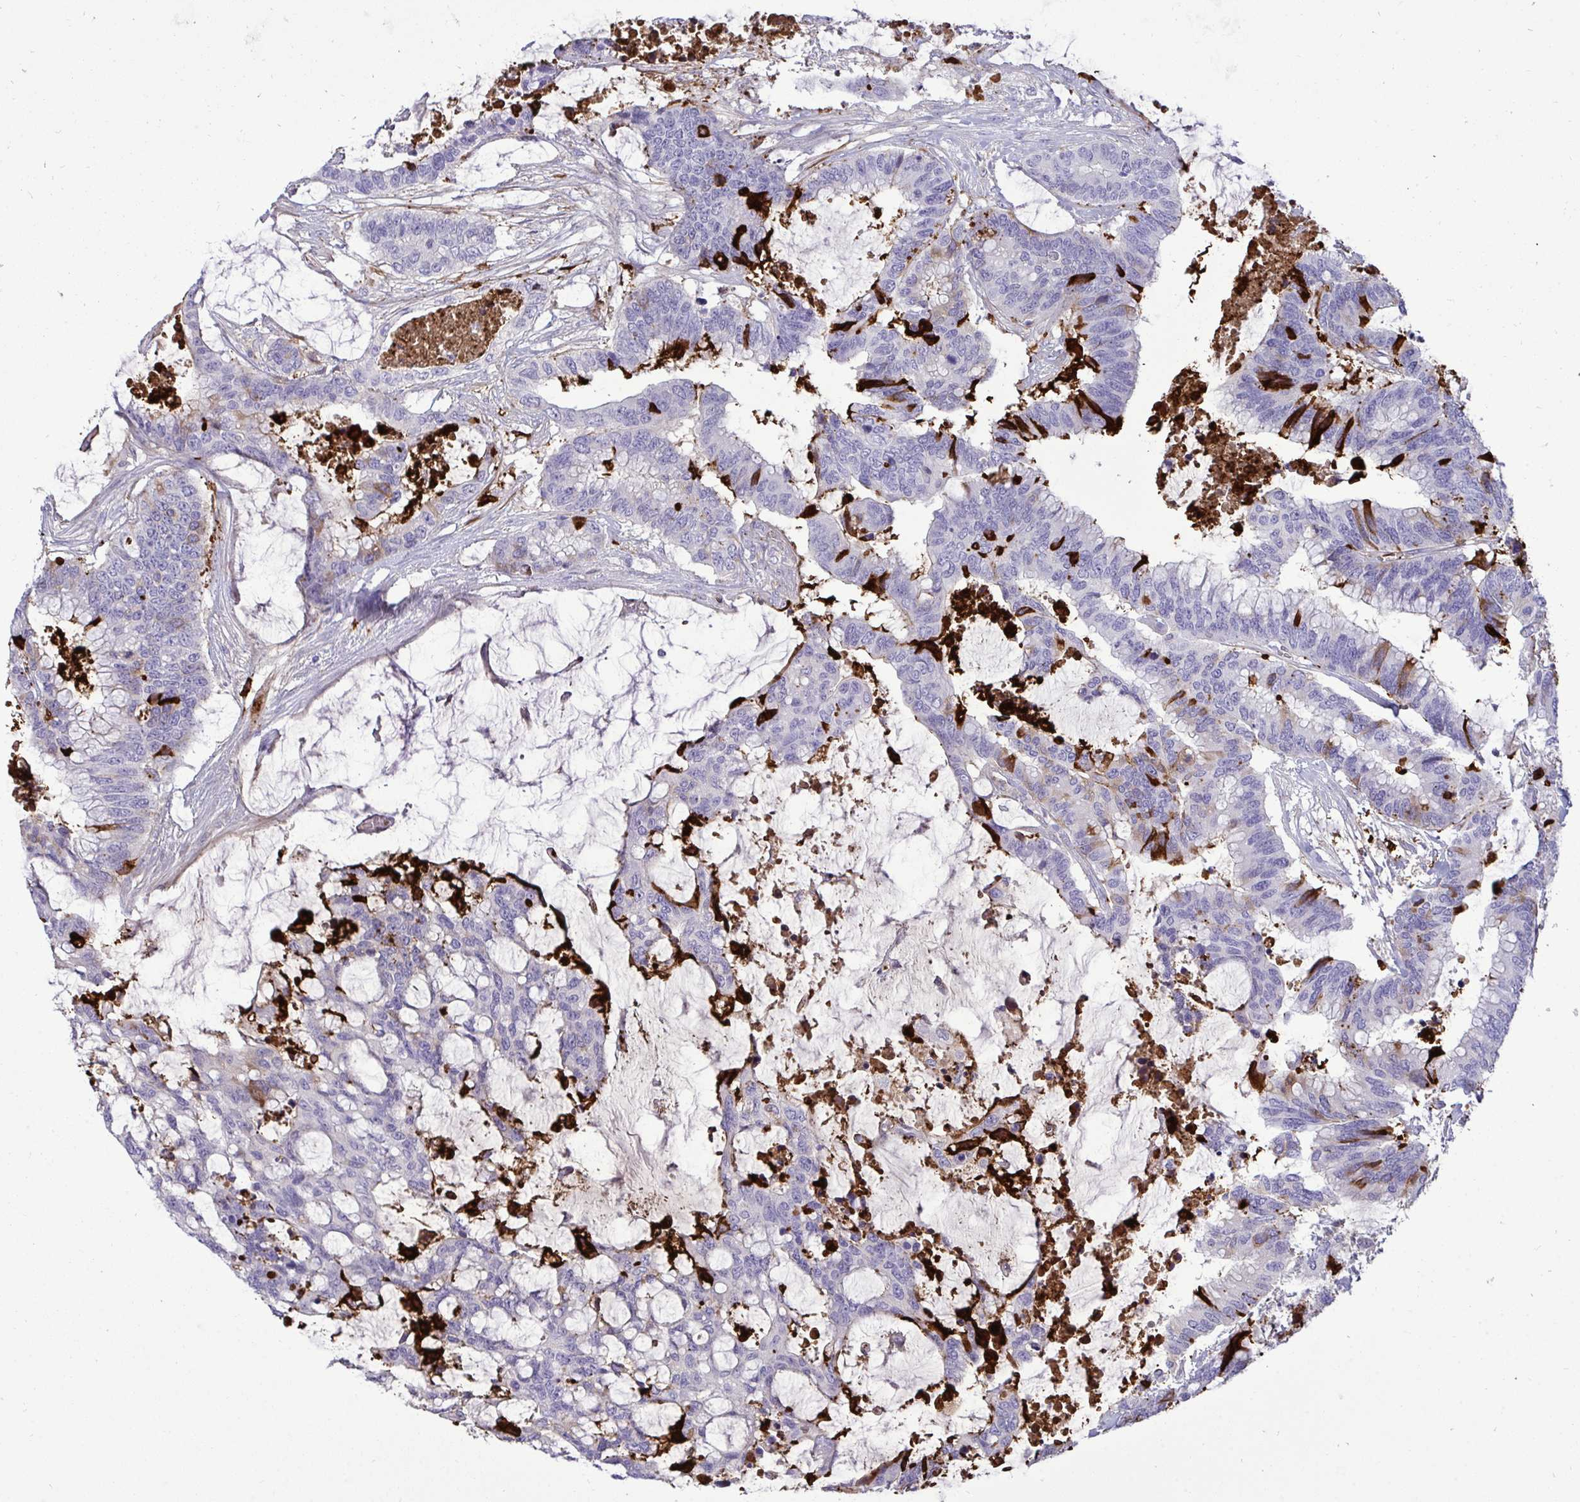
{"staining": {"intensity": "strong", "quantity": "<25%", "location": "cytoplasmic/membranous"}, "tissue": "colorectal cancer", "cell_type": "Tumor cells", "image_type": "cancer", "snomed": [{"axis": "morphology", "description": "Adenocarcinoma, NOS"}, {"axis": "topography", "description": "Rectum"}], "caption": "The immunohistochemical stain shows strong cytoplasmic/membranous positivity in tumor cells of colorectal adenocarcinoma tissue.", "gene": "F2", "patient": {"sex": "female", "age": 59}}